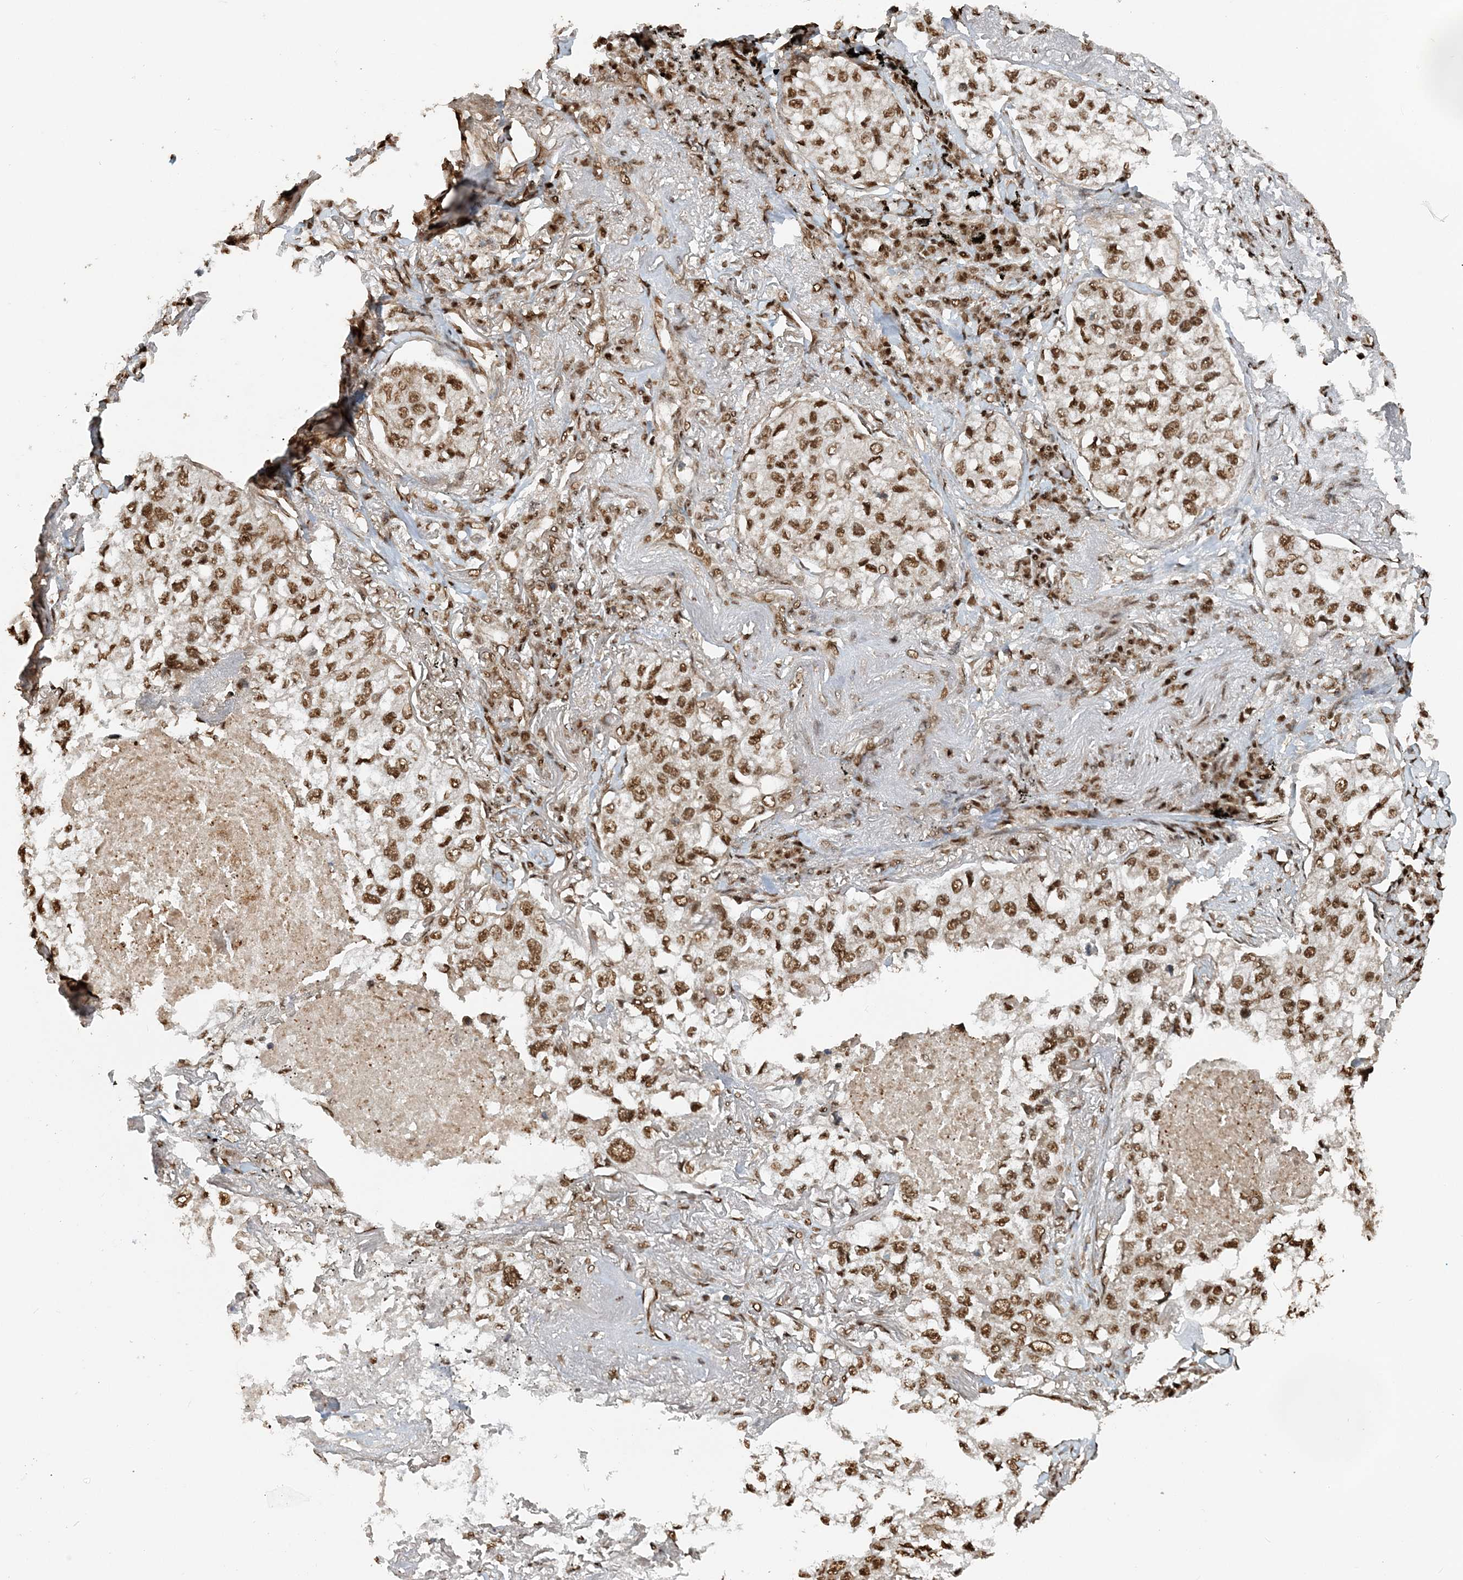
{"staining": {"intensity": "moderate", "quantity": ">75%", "location": "nuclear"}, "tissue": "lung cancer", "cell_type": "Tumor cells", "image_type": "cancer", "snomed": [{"axis": "morphology", "description": "Adenocarcinoma, NOS"}, {"axis": "topography", "description": "Lung"}], "caption": "Brown immunohistochemical staining in human lung cancer reveals moderate nuclear expression in approximately >75% of tumor cells.", "gene": "ARHGAP35", "patient": {"sex": "male", "age": 65}}